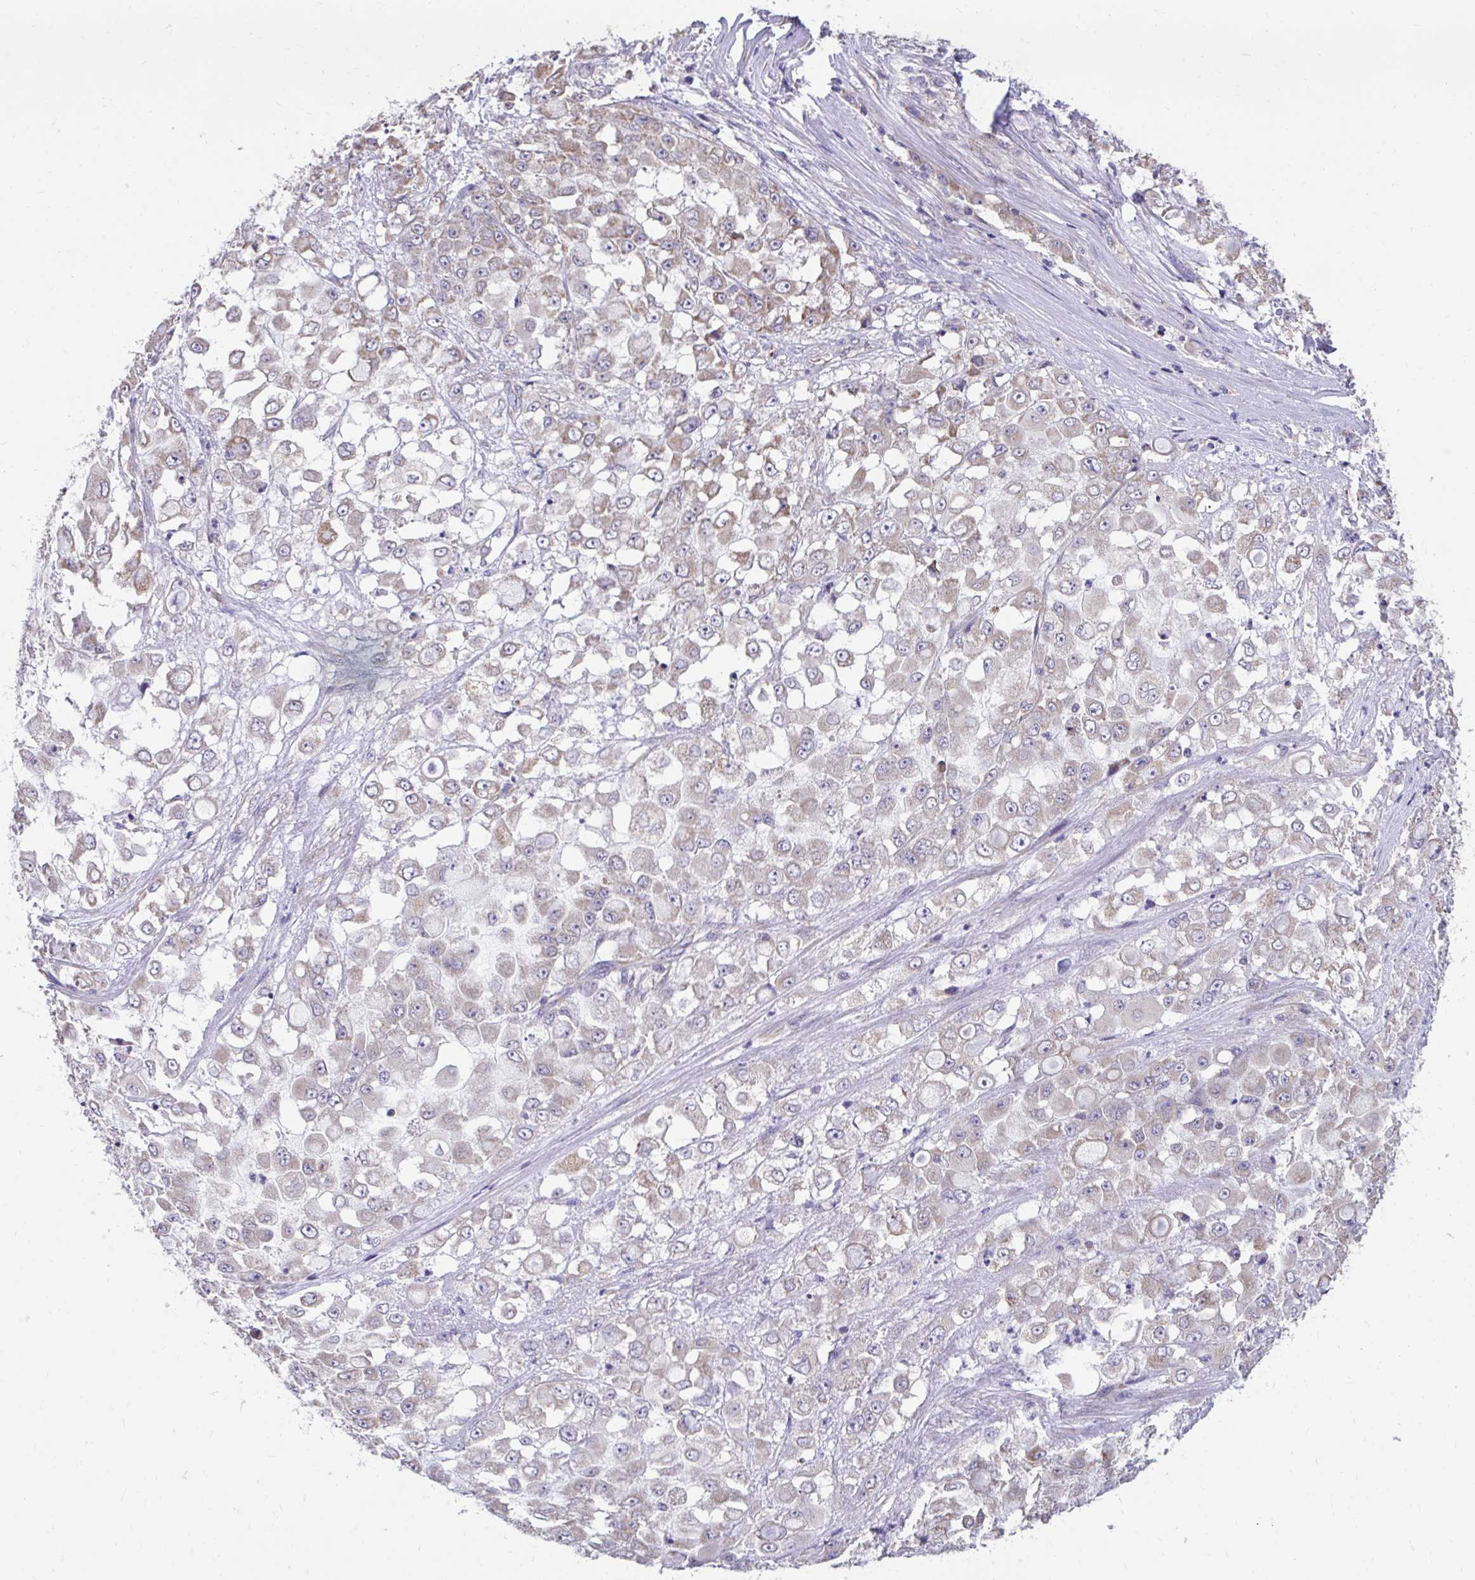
{"staining": {"intensity": "weak", "quantity": ">75%", "location": "cytoplasmic/membranous"}, "tissue": "stomach cancer", "cell_type": "Tumor cells", "image_type": "cancer", "snomed": [{"axis": "morphology", "description": "Adenocarcinoma, NOS"}, {"axis": "topography", "description": "Stomach"}], "caption": "An image of human stomach cancer stained for a protein displays weak cytoplasmic/membranous brown staining in tumor cells.", "gene": "LINGO4", "patient": {"sex": "female", "age": 76}}